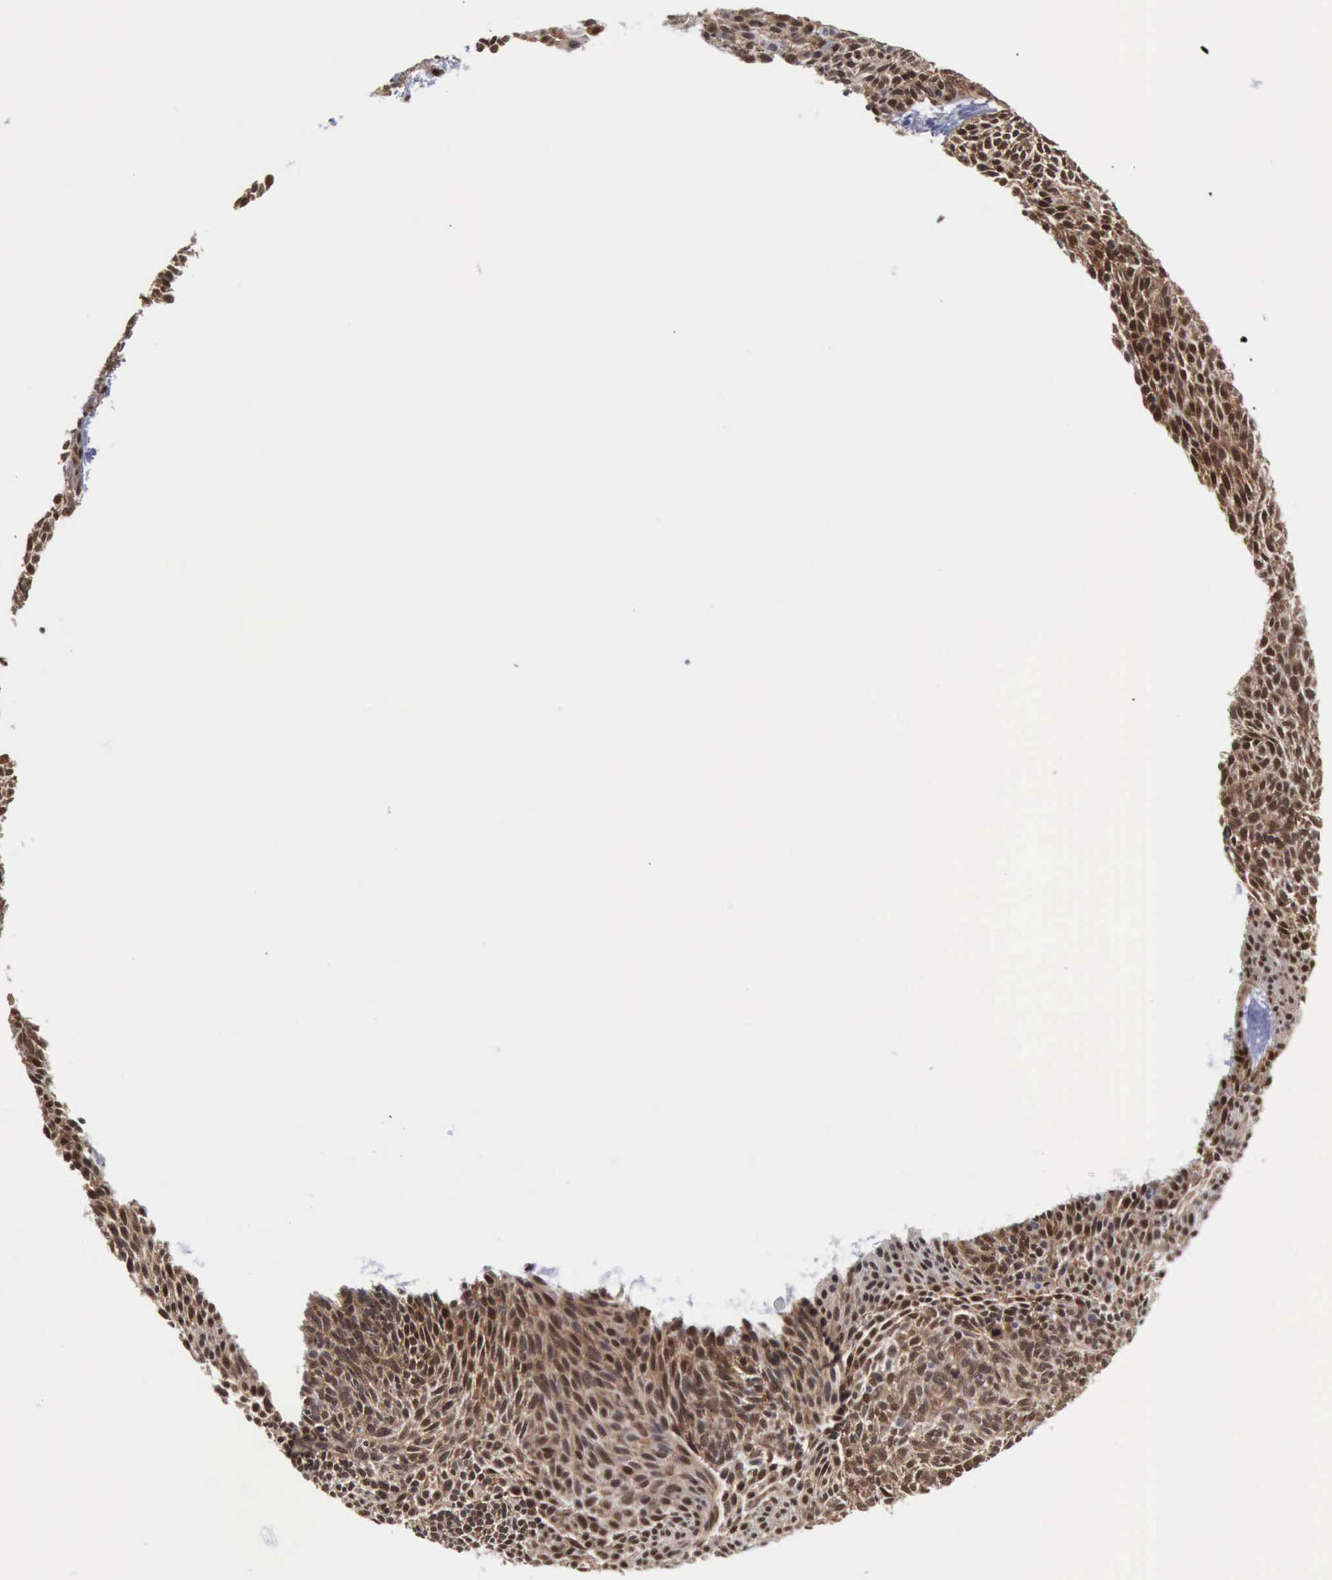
{"staining": {"intensity": "moderate", "quantity": ">75%", "location": "cytoplasmic/membranous,nuclear"}, "tissue": "skin cancer", "cell_type": "Tumor cells", "image_type": "cancer", "snomed": [{"axis": "morphology", "description": "Basal cell carcinoma"}, {"axis": "topography", "description": "Skin"}], "caption": "Immunohistochemical staining of human basal cell carcinoma (skin) exhibits medium levels of moderate cytoplasmic/membranous and nuclear protein staining in approximately >75% of tumor cells. The staining is performed using DAB brown chromogen to label protein expression. The nuclei are counter-stained blue using hematoxylin.", "gene": "FHL1", "patient": {"sex": "male", "age": 84}}